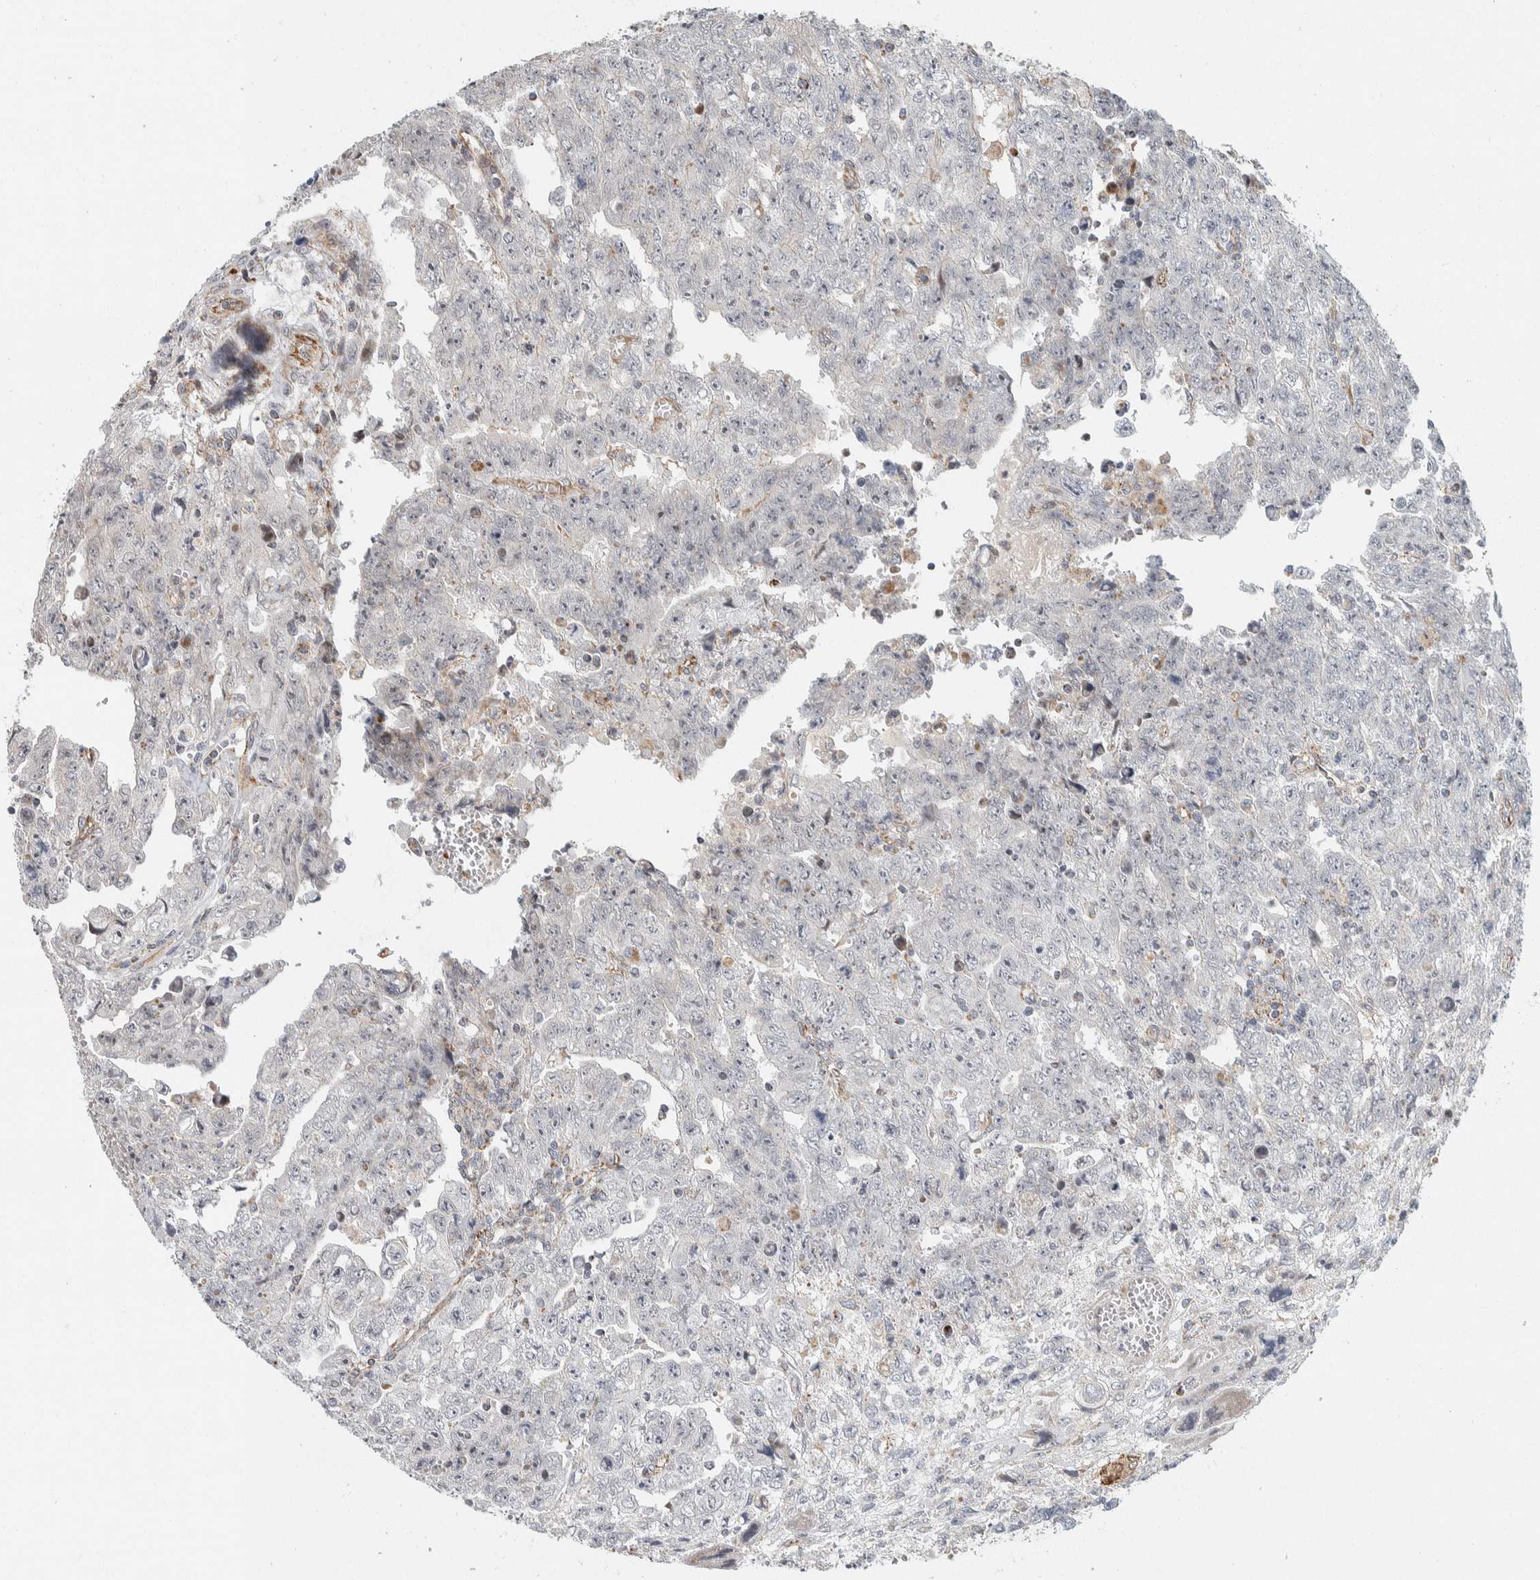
{"staining": {"intensity": "negative", "quantity": "none", "location": "none"}, "tissue": "testis cancer", "cell_type": "Tumor cells", "image_type": "cancer", "snomed": [{"axis": "morphology", "description": "Carcinoma, Embryonal, NOS"}, {"axis": "topography", "description": "Testis"}], "caption": "The micrograph reveals no significant expression in tumor cells of testis embryonal carcinoma.", "gene": "AFP", "patient": {"sex": "male", "age": 28}}